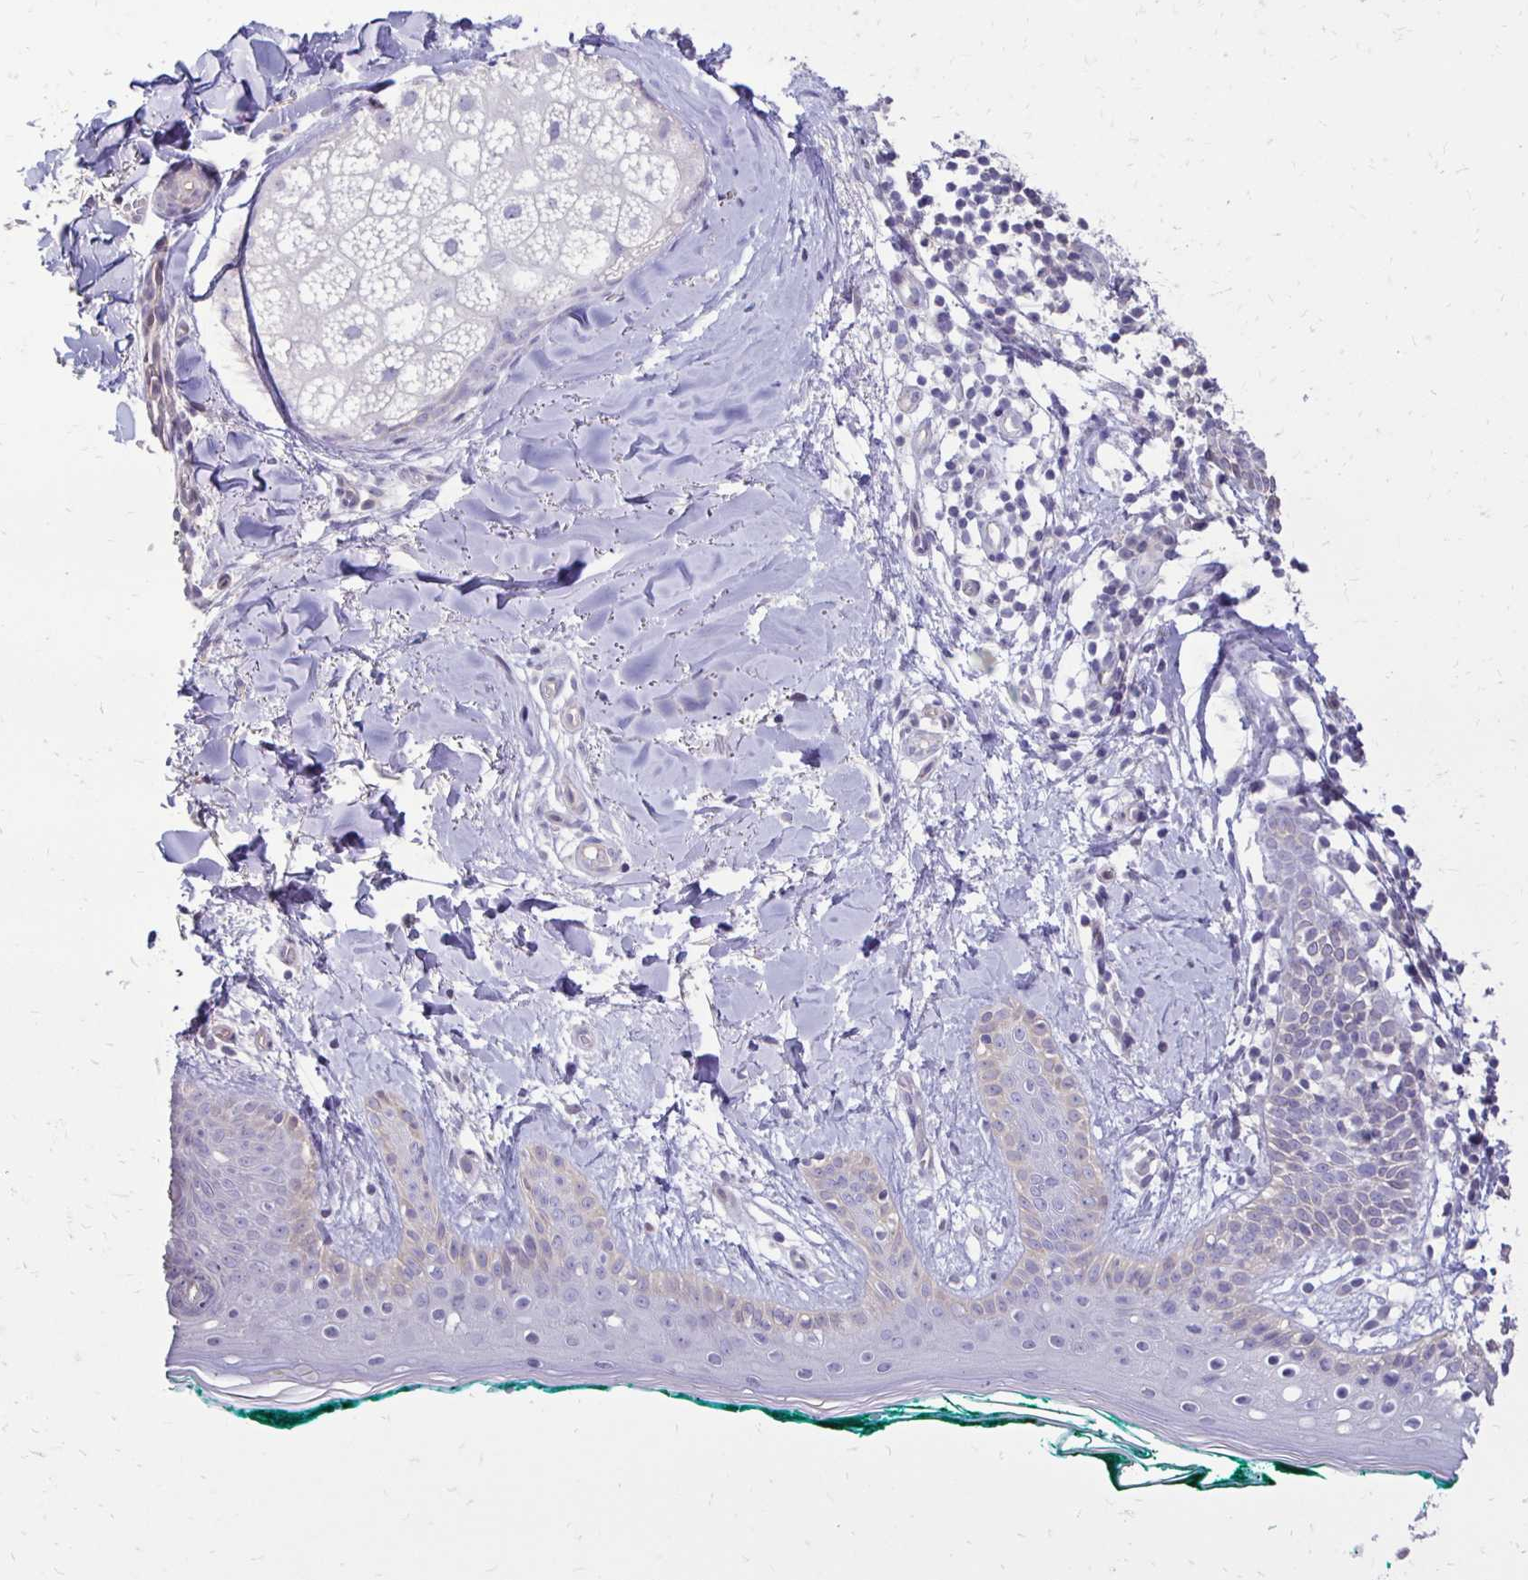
{"staining": {"intensity": "negative", "quantity": "none", "location": "none"}, "tissue": "skin", "cell_type": "Fibroblasts", "image_type": "normal", "snomed": [{"axis": "morphology", "description": "Normal tissue, NOS"}, {"axis": "topography", "description": "Skin"}], "caption": "High power microscopy histopathology image of an IHC image of benign skin, revealing no significant expression in fibroblasts.", "gene": "GAS2", "patient": {"sex": "female", "age": 34}}